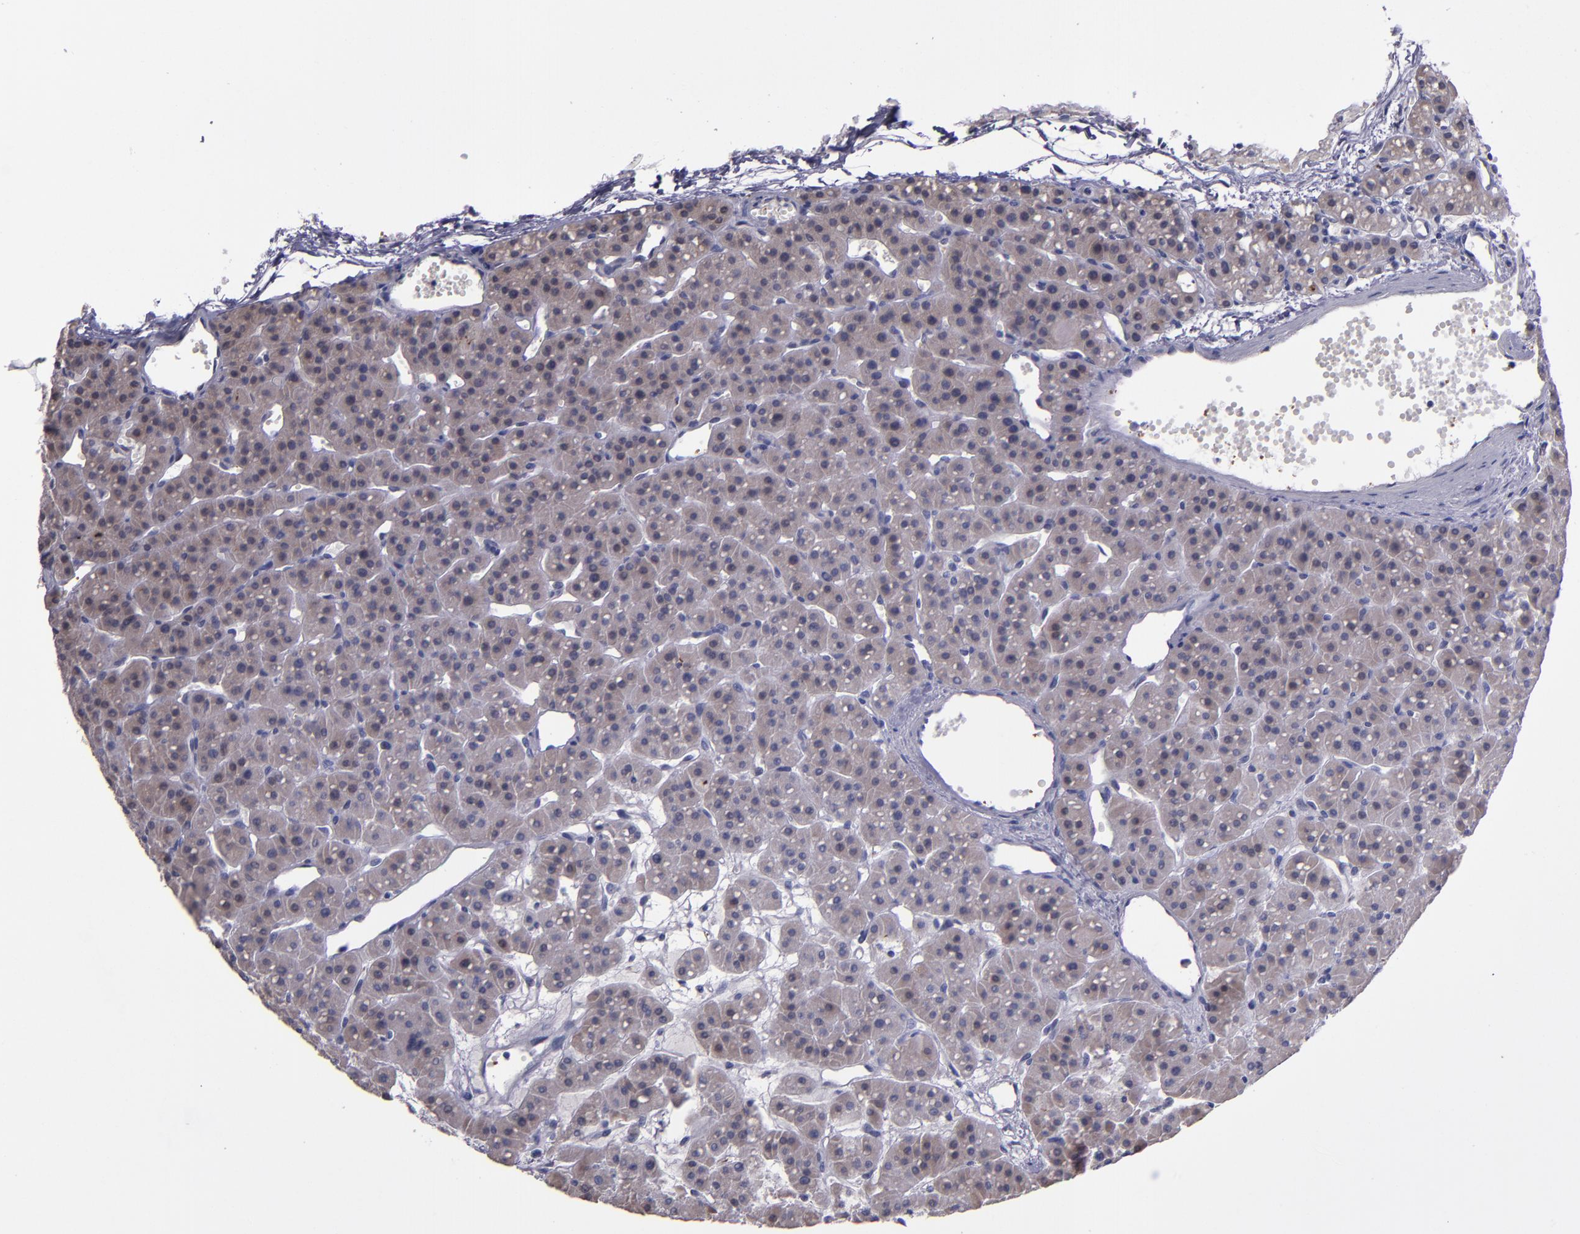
{"staining": {"intensity": "weak", "quantity": "<25%", "location": "cytoplasmic/membranous"}, "tissue": "parathyroid gland", "cell_type": "Glandular cells", "image_type": "normal", "snomed": [{"axis": "morphology", "description": "Normal tissue, NOS"}, {"axis": "topography", "description": "Parathyroid gland"}], "caption": "A high-resolution micrograph shows immunohistochemistry staining of unremarkable parathyroid gland, which shows no significant positivity in glandular cells.", "gene": "RAB41", "patient": {"sex": "female", "age": 76}}